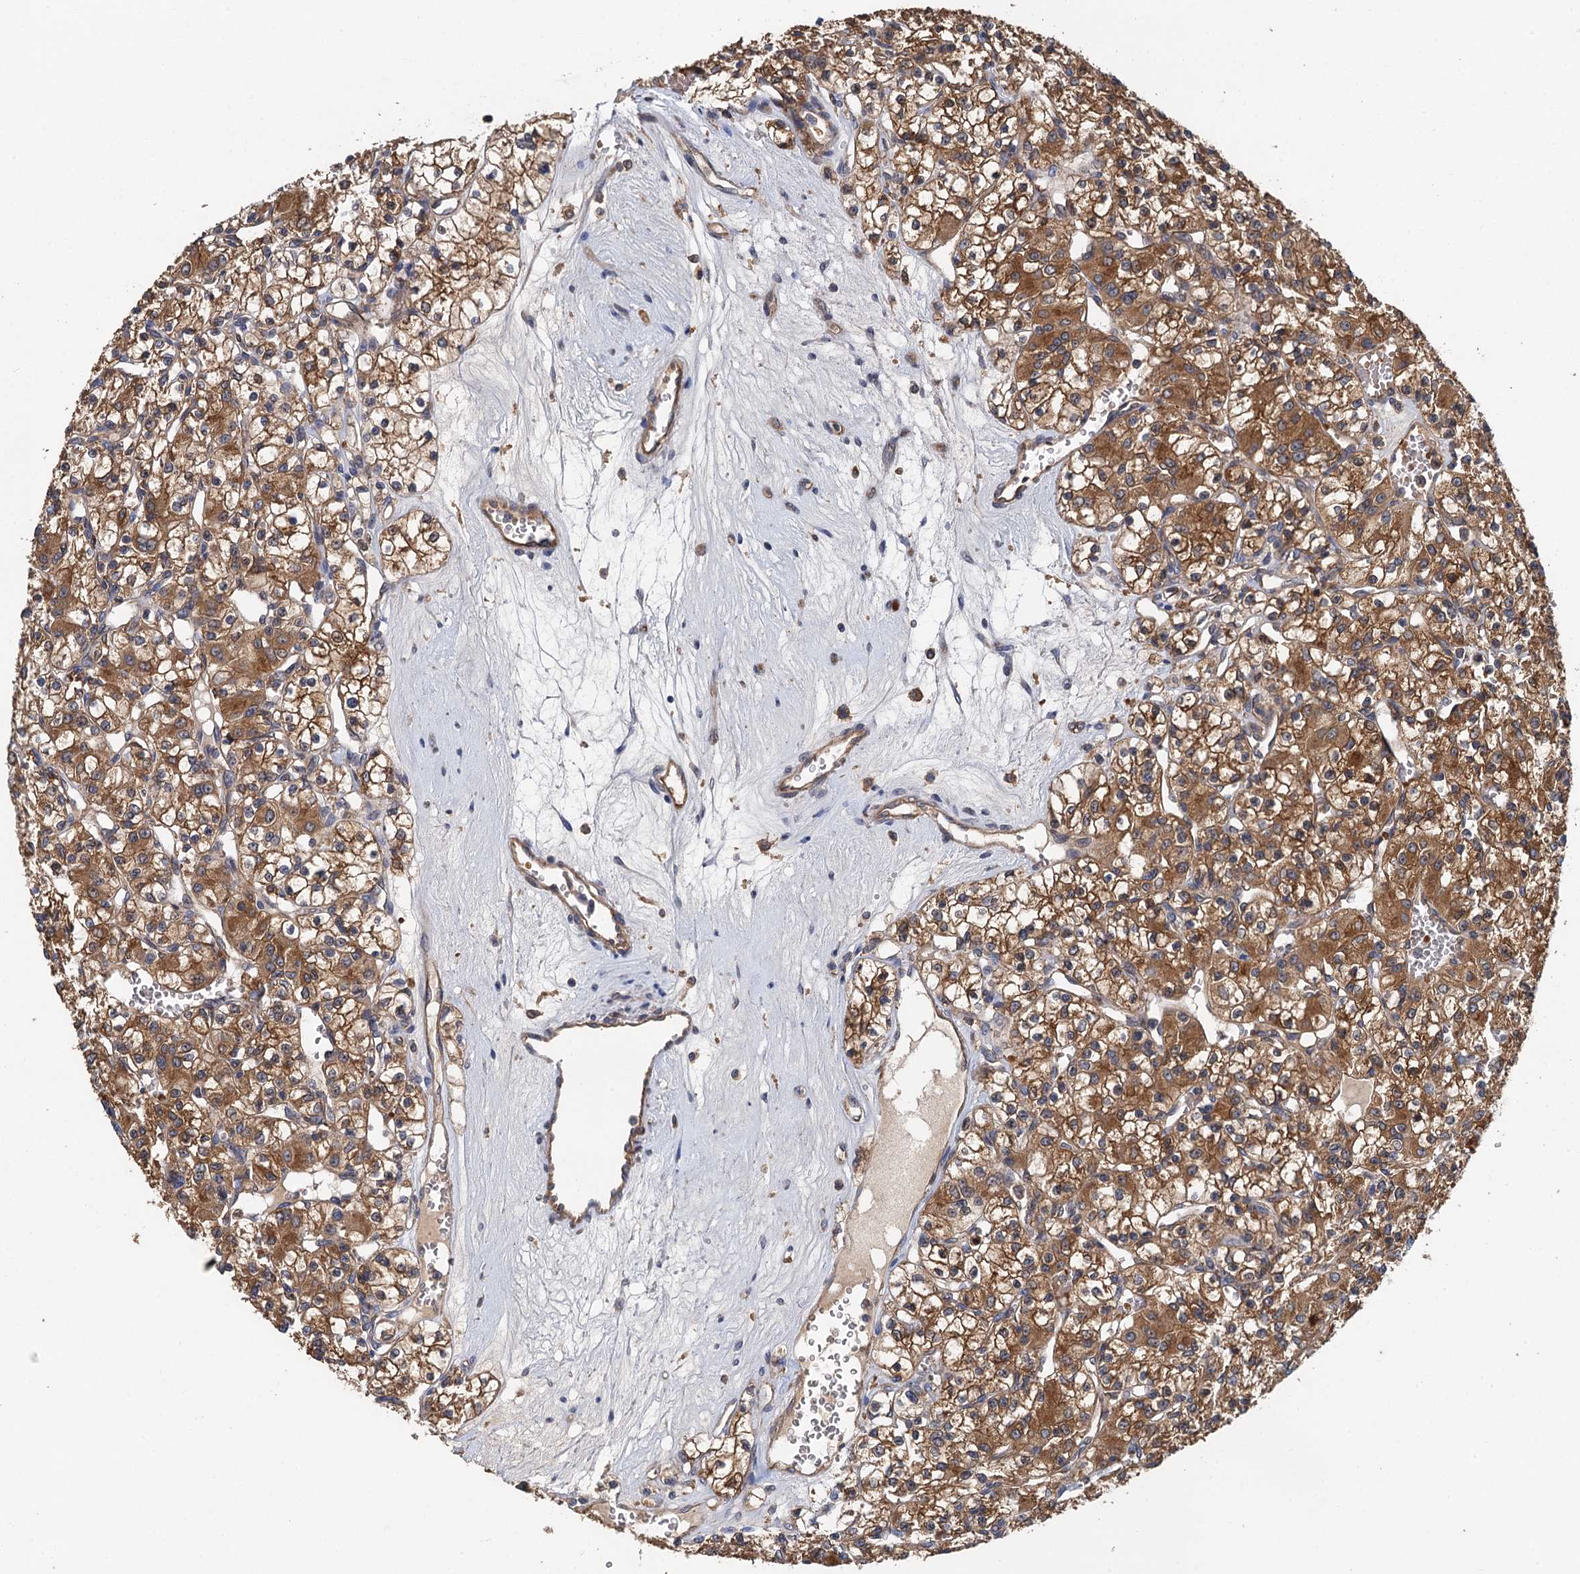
{"staining": {"intensity": "moderate", "quantity": ">75%", "location": "cytoplasmic/membranous"}, "tissue": "renal cancer", "cell_type": "Tumor cells", "image_type": "cancer", "snomed": [{"axis": "morphology", "description": "Adenocarcinoma, NOS"}, {"axis": "topography", "description": "Kidney"}], "caption": "The image displays staining of renal cancer, revealing moderate cytoplasmic/membranous protein positivity (brown color) within tumor cells.", "gene": "RSAD2", "patient": {"sex": "female", "age": 59}}